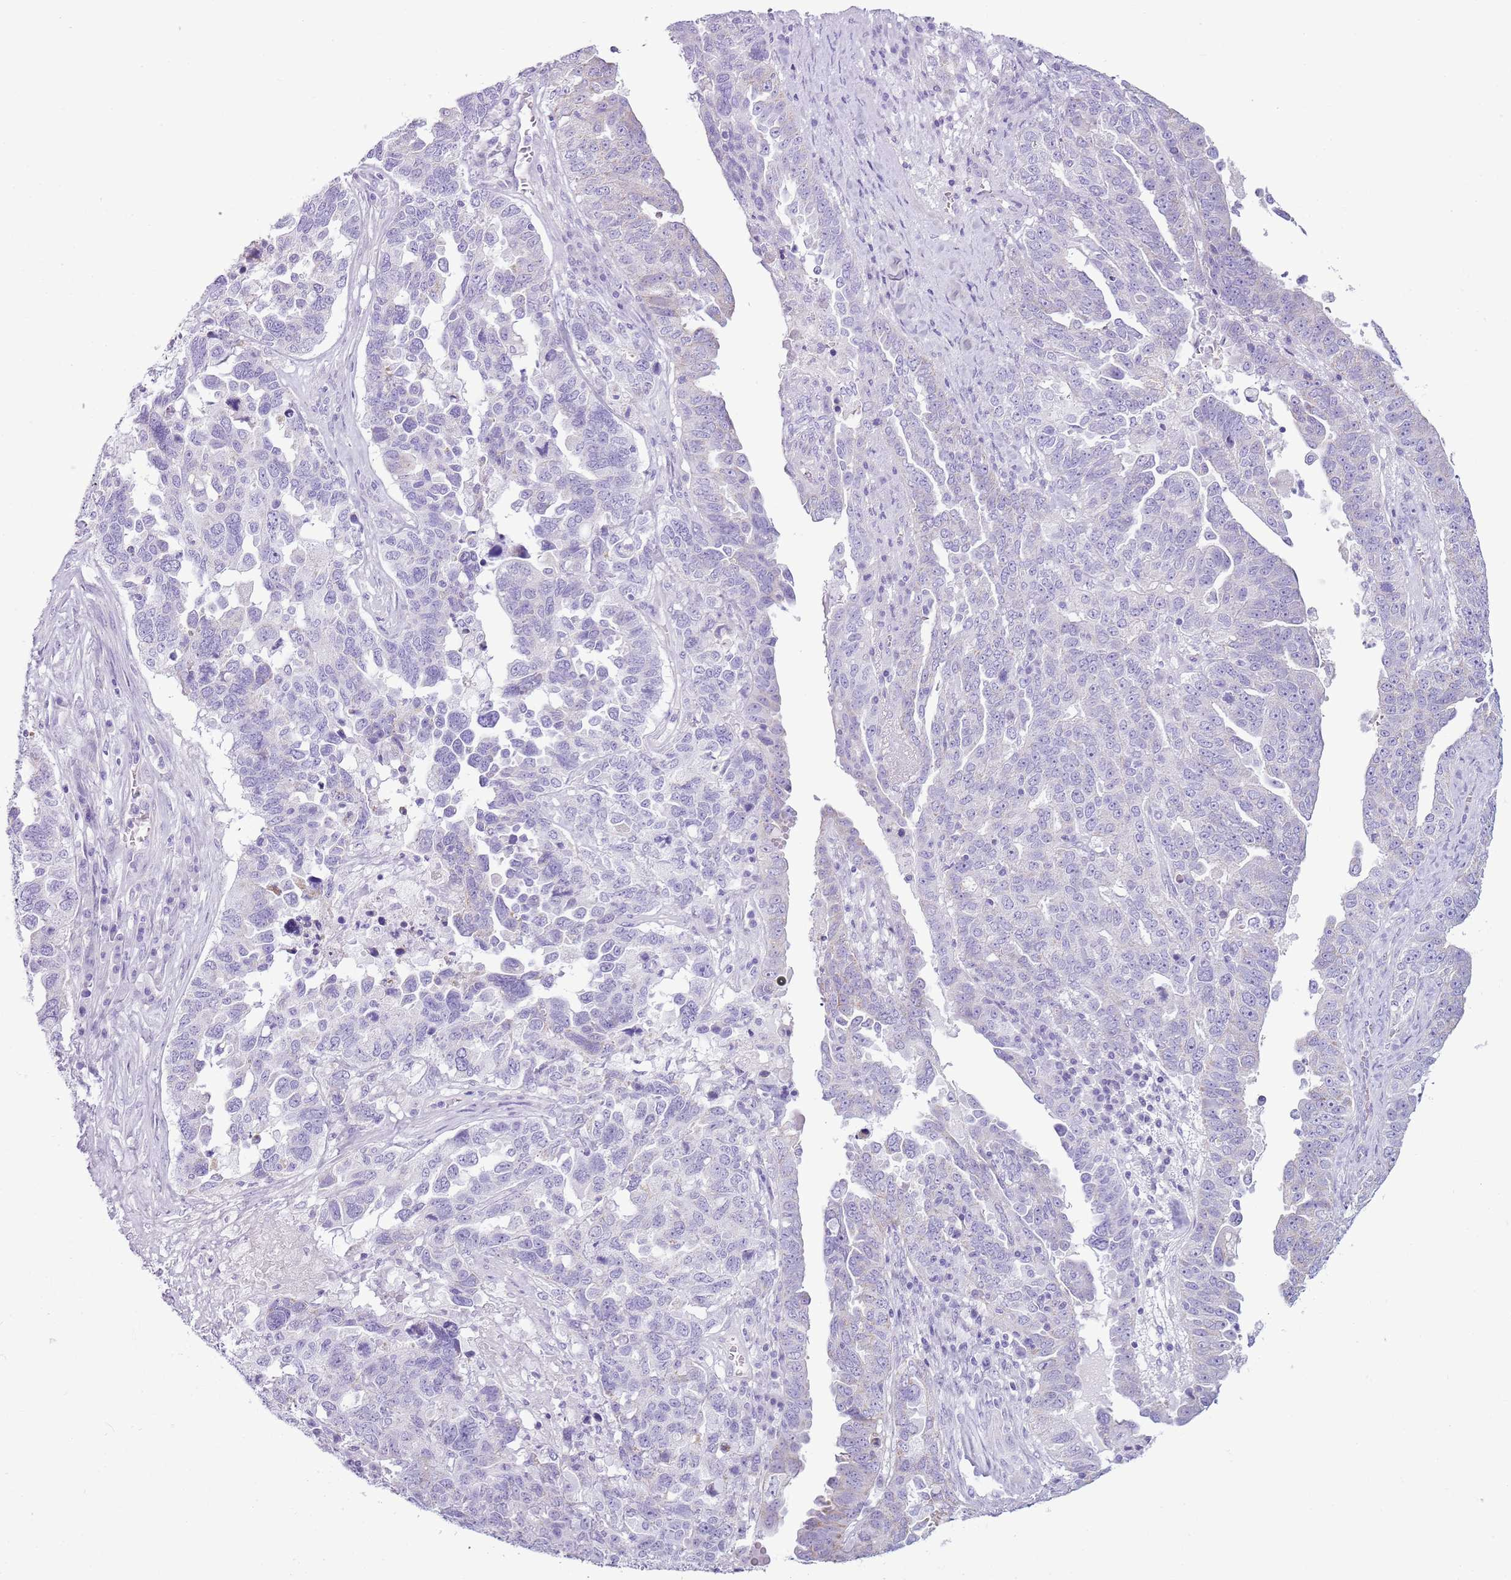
{"staining": {"intensity": "negative", "quantity": "none", "location": "none"}, "tissue": "ovarian cancer", "cell_type": "Tumor cells", "image_type": "cancer", "snomed": [{"axis": "morphology", "description": "Carcinoma, endometroid"}, {"axis": "topography", "description": "Ovary"}], "caption": "Tumor cells are negative for protein expression in human ovarian endometroid carcinoma. Brightfield microscopy of IHC stained with DAB (brown) and hematoxylin (blue), captured at high magnification.", "gene": "CD177", "patient": {"sex": "female", "age": 62}}